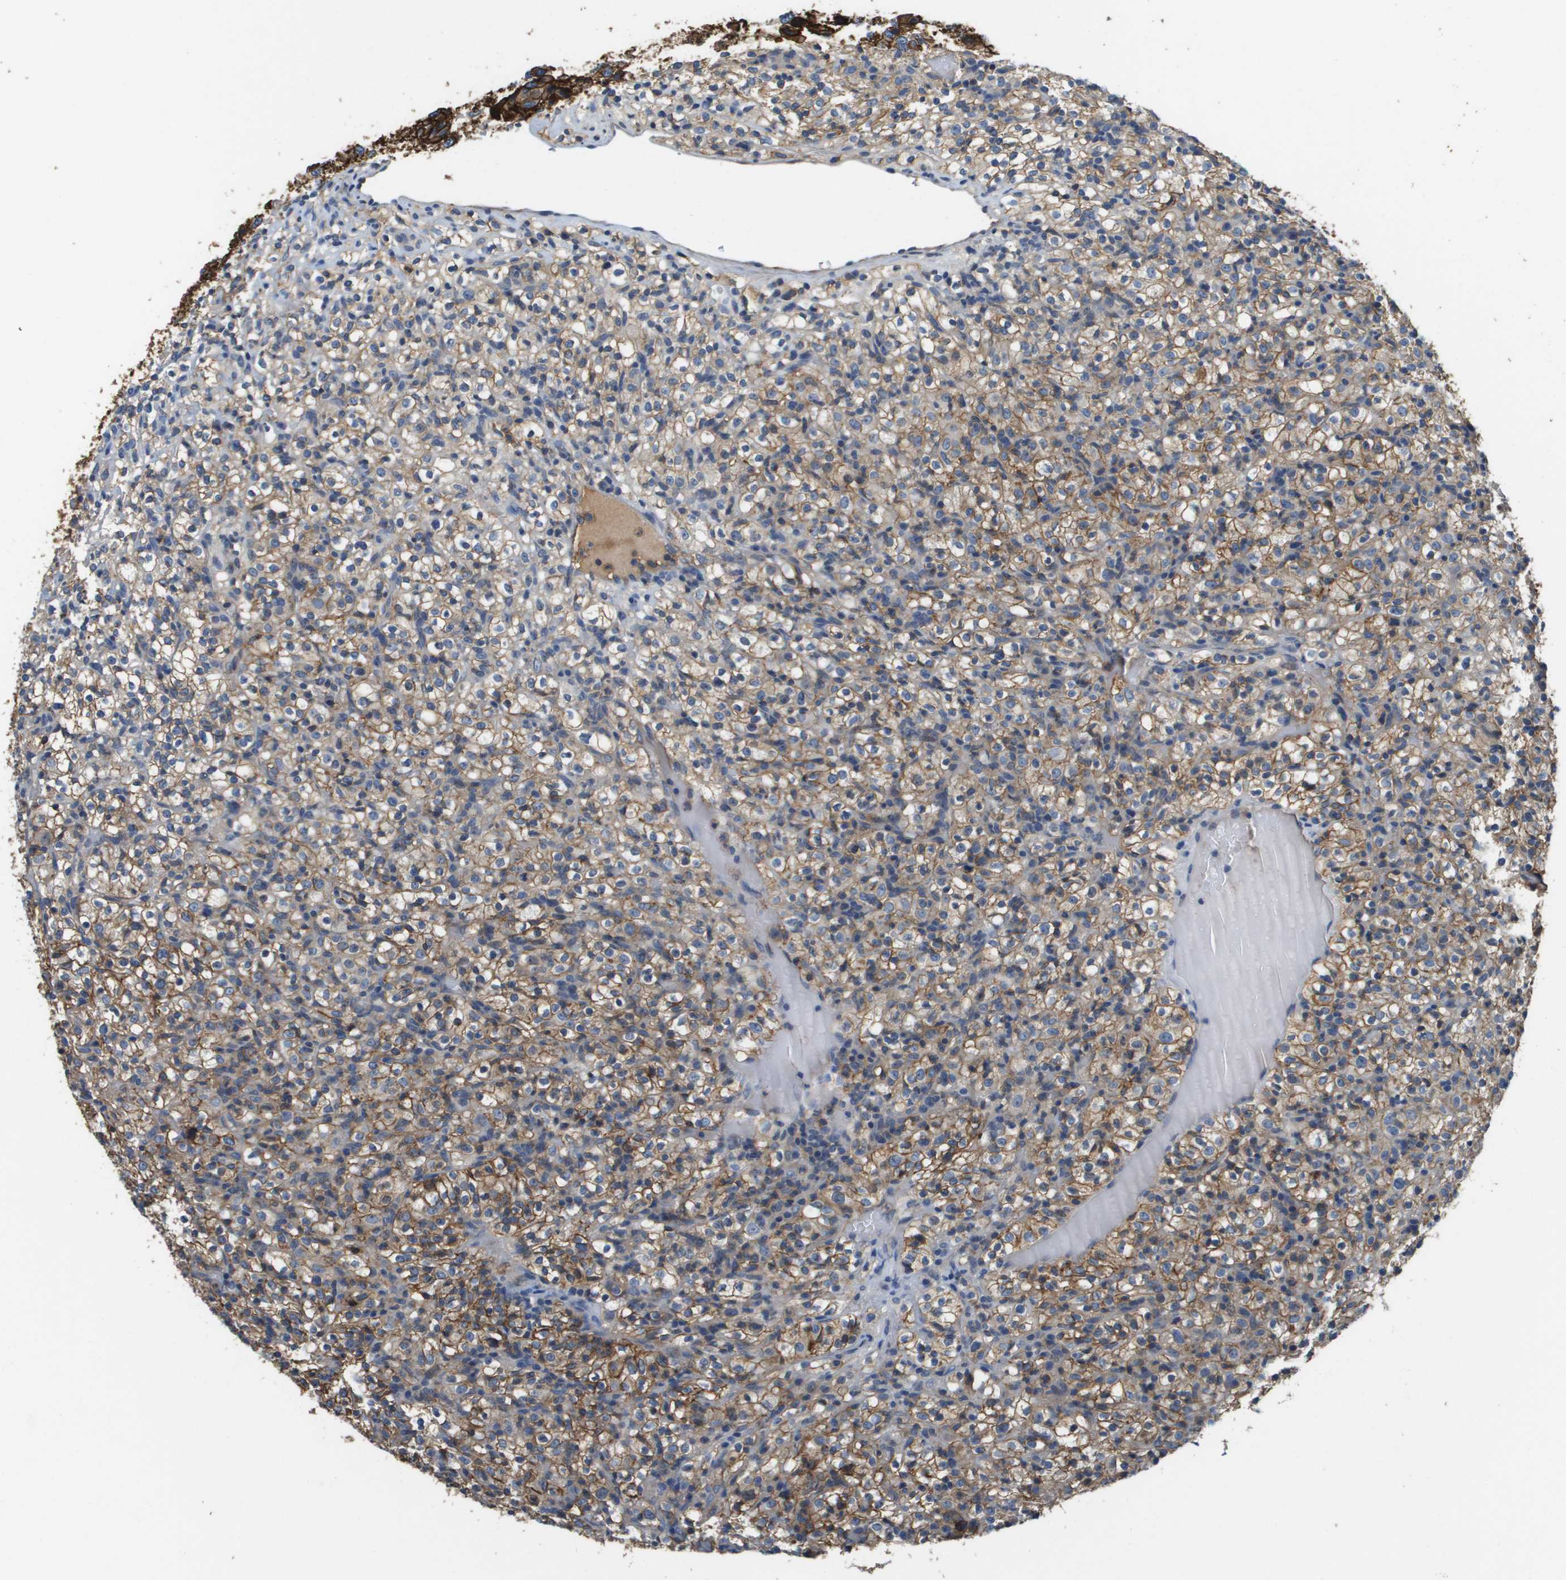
{"staining": {"intensity": "moderate", "quantity": ">75%", "location": "cytoplasmic/membranous"}, "tissue": "renal cancer", "cell_type": "Tumor cells", "image_type": "cancer", "snomed": [{"axis": "morphology", "description": "Normal tissue, NOS"}, {"axis": "morphology", "description": "Adenocarcinoma, NOS"}, {"axis": "topography", "description": "Kidney"}], "caption": "Adenocarcinoma (renal) was stained to show a protein in brown. There is medium levels of moderate cytoplasmic/membranous staining in approximately >75% of tumor cells.", "gene": "SLC16A3", "patient": {"sex": "female", "age": 72}}